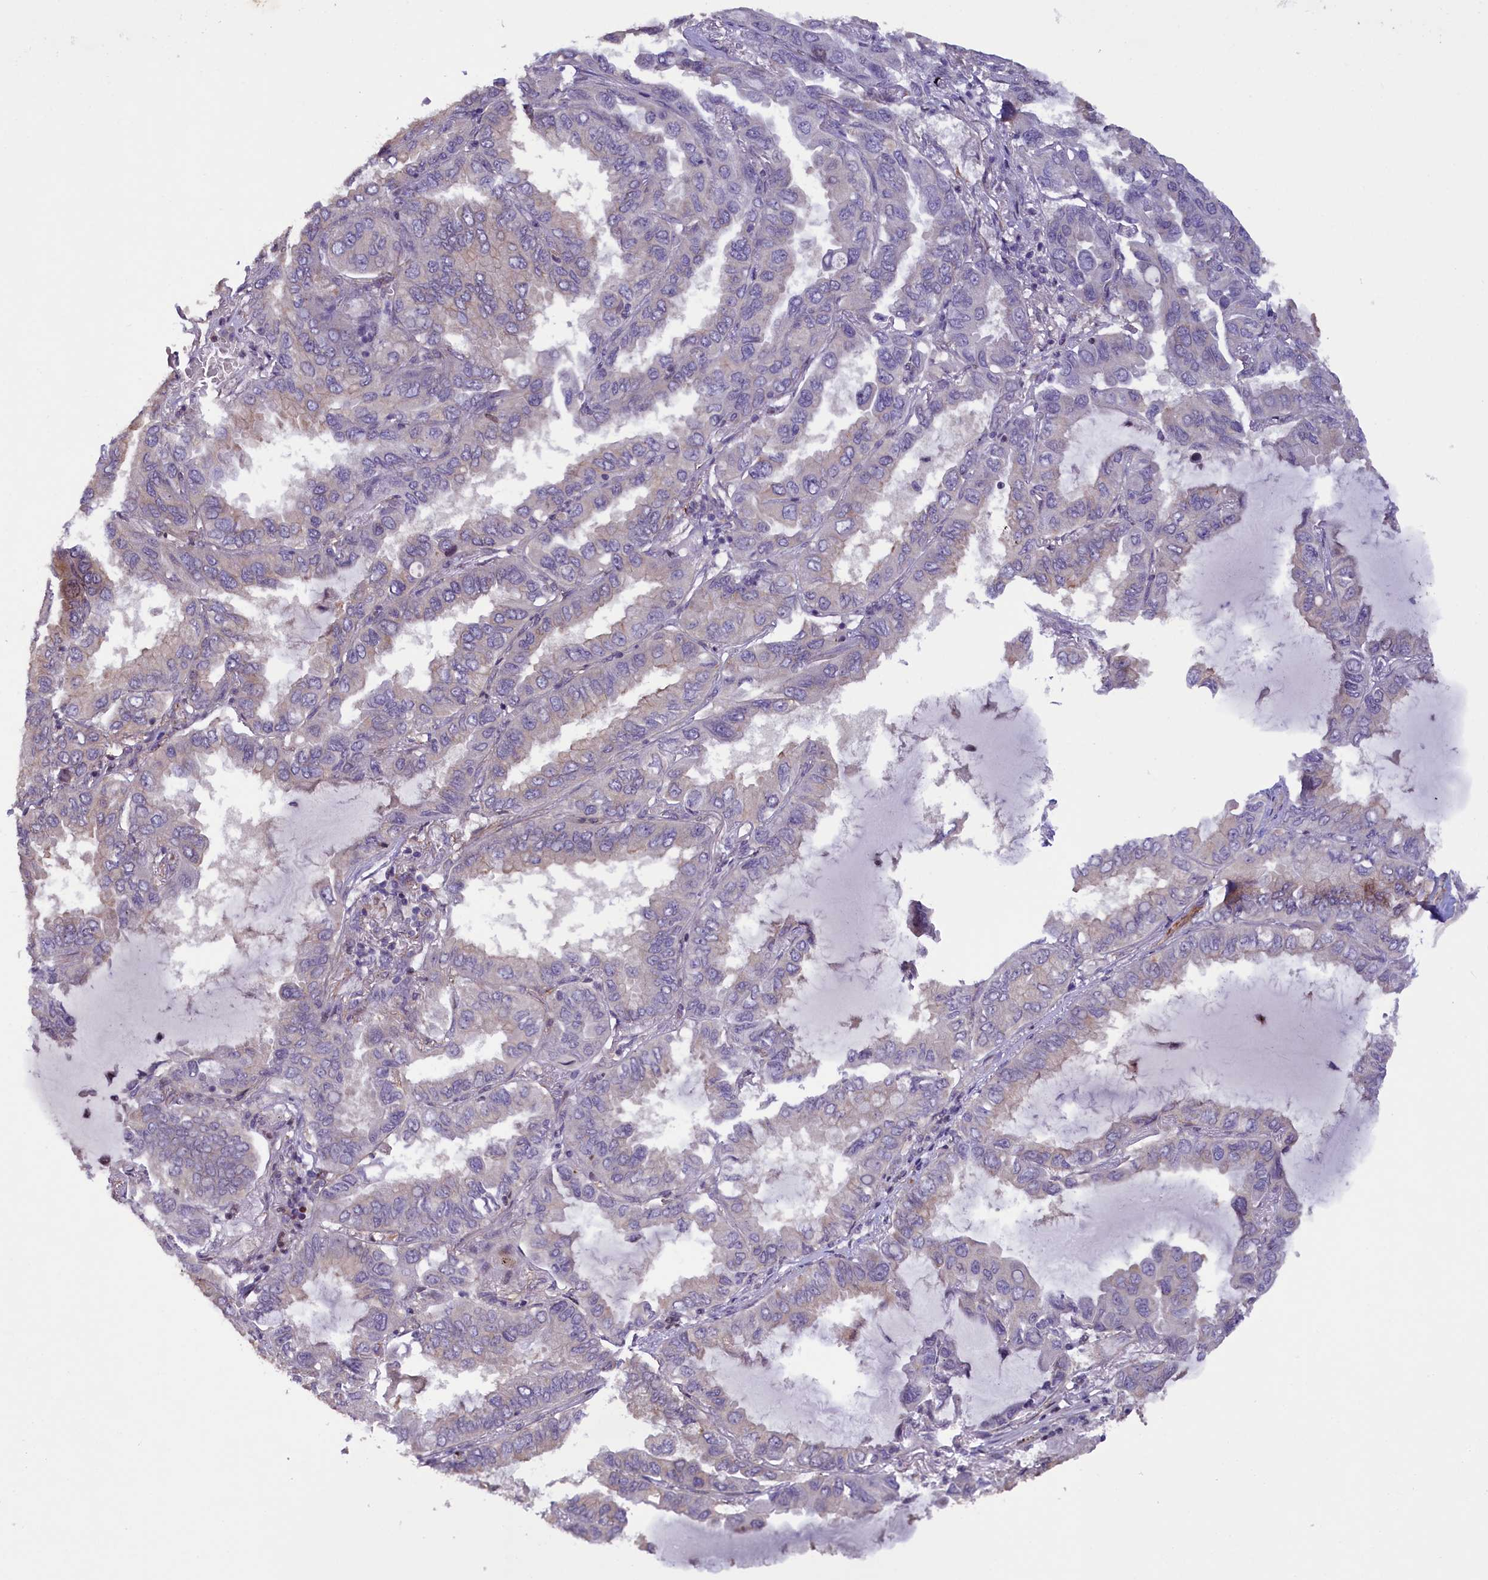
{"staining": {"intensity": "negative", "quantity": "none", "location": "none"}, "tissue": "lung cancer", "cell_type": "Tumor cells", "image_type": "cancer", "snomed": [{"axis": "morphology", "description": "Adenocarcinoma, NOS"}, {"axis": "topography", "description": "Lung"}], "caption": "Lung cancer was stained to show a protein in brown. There is no significant expression in tumor cells.", "gene": "MAN2C1", "patient": {"sex": "male", "age": 64}}